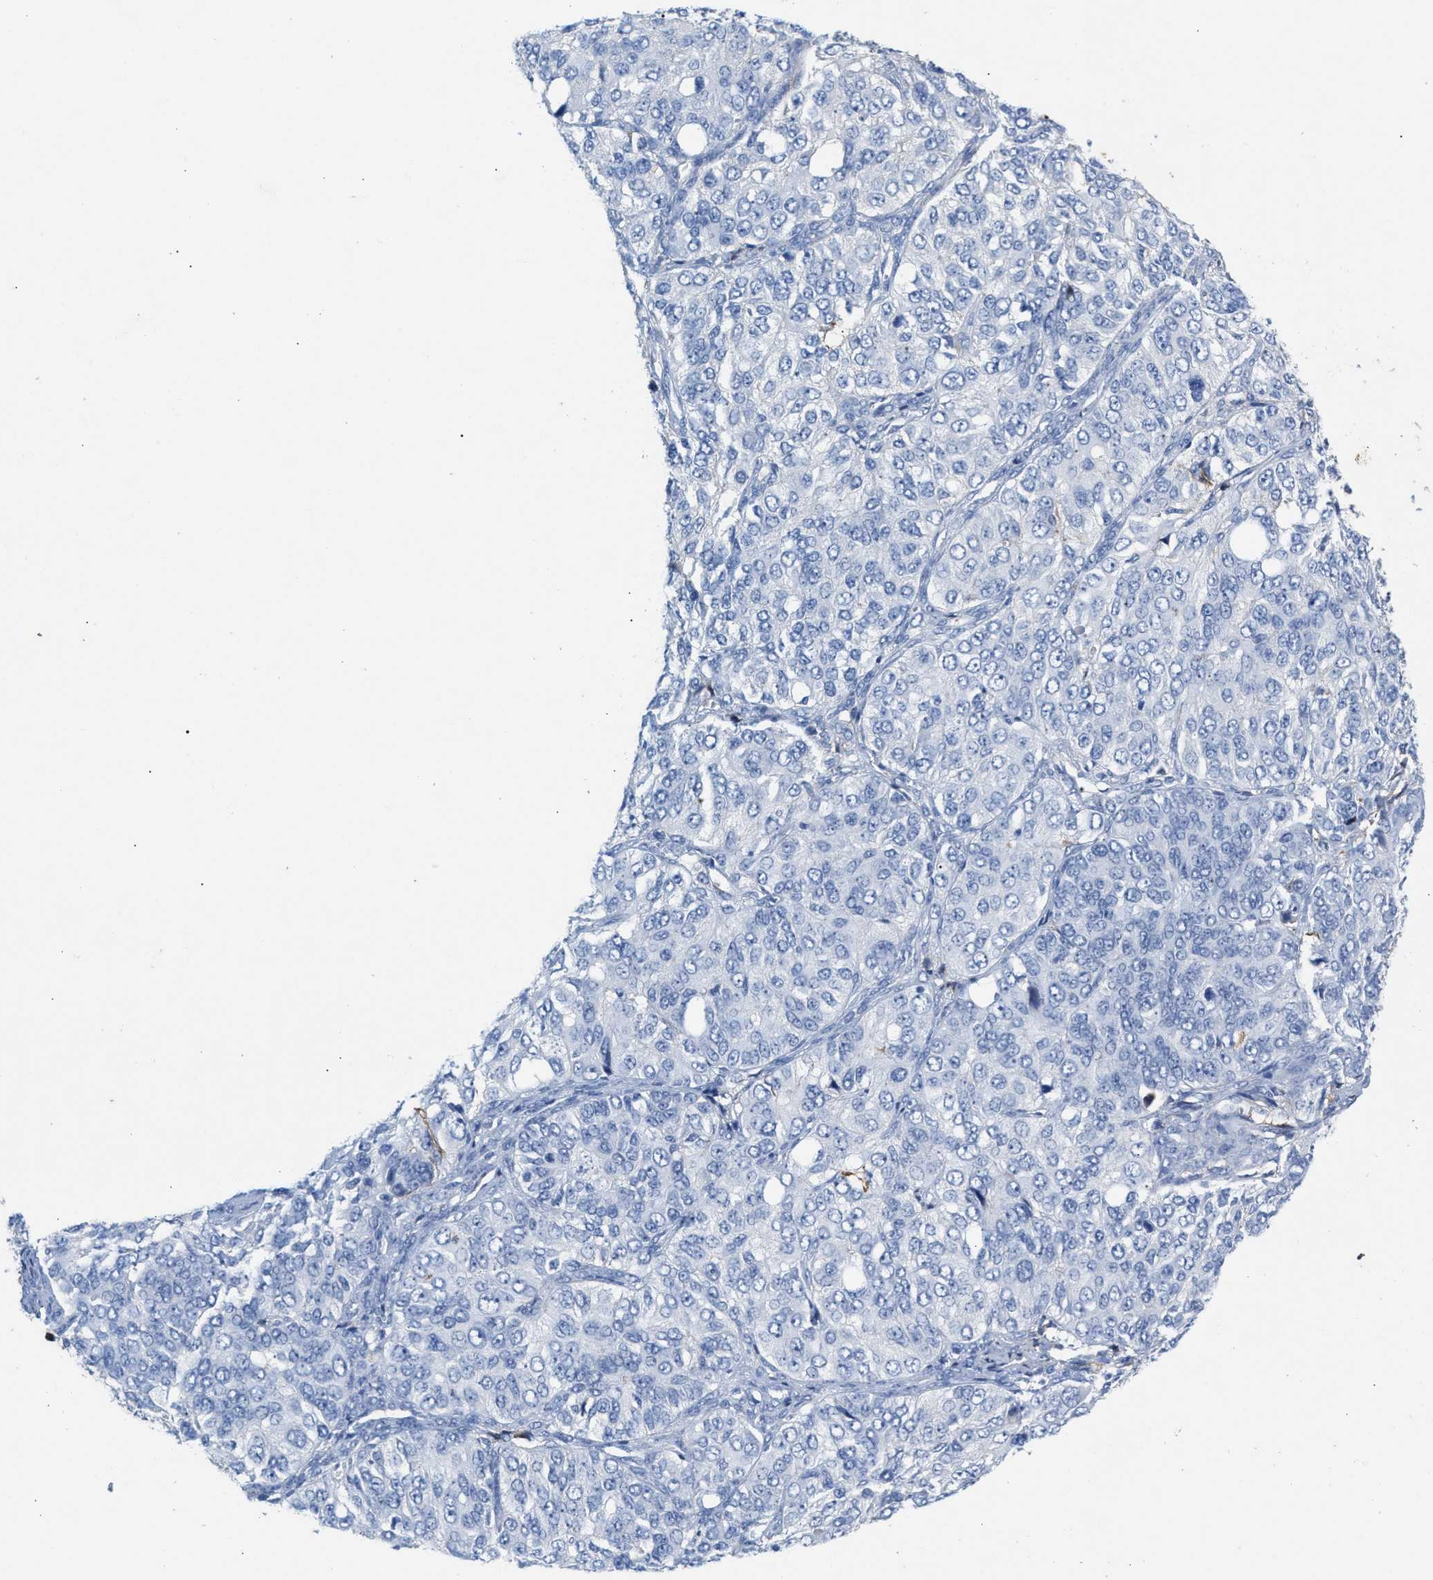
{"staining": {"intensity": "negative", "quantity": "none", "location": "none"}, "tissue": "ovarian cancer", "cell_type": "Tumor cells", "image_type": "cancer", "snomed": [{"axis": "morphology", "description": "Carcinoma, endometroid"}, {"axis": "topography", "description": "Ovary"}], "caption": "The photomicrograph reveals no staining of tumor cells in endometroid carcinoma (ovarian). (DAB IHC with hematoxylin counter stain).", "gene": "APOH", "patient": {"sex": "female", "age": 51}}